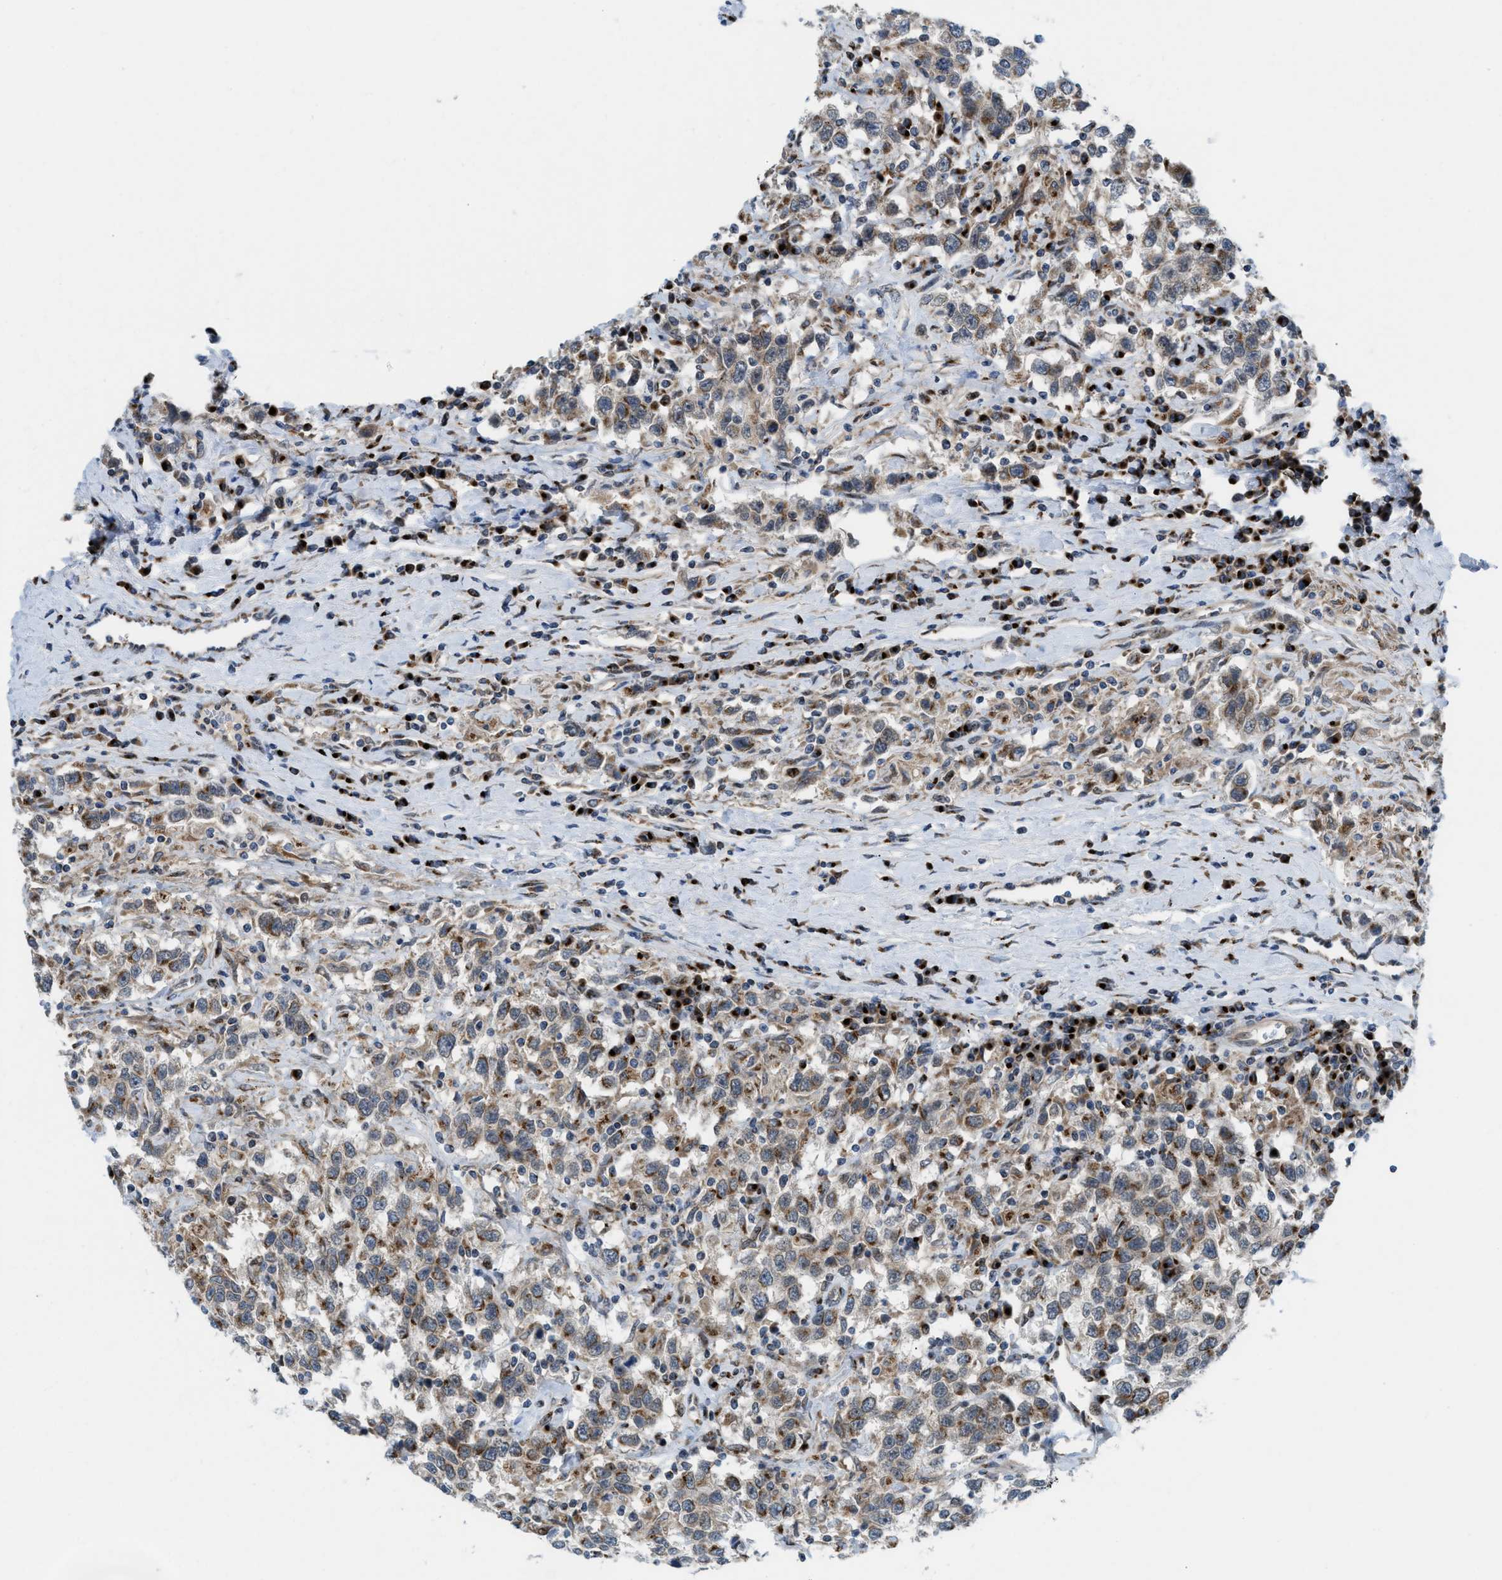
{"staining": {"intensity": "weak", "quantity": ">75%", "location": "cytoplasmic/membranous"}, "tissue": "testis cancer", "cell_type": "Tumor cells", "image_type": "cancer", "snomed": [{"axis": "morphology", "description": "Seminoma, NOS"}, {"axis": "topography", "description": "Testis"}], "caption": "Testis cancer was stained to show a protein in brown. There is low levels of weak cytoplasmic/membranous expression in approximately >75% of tumor cells. The protein of interest is shown in brown color, while the nuclei are stained blue.", "gene": "SLC38A10", "patient": {"sex": "male", "age": 41}}